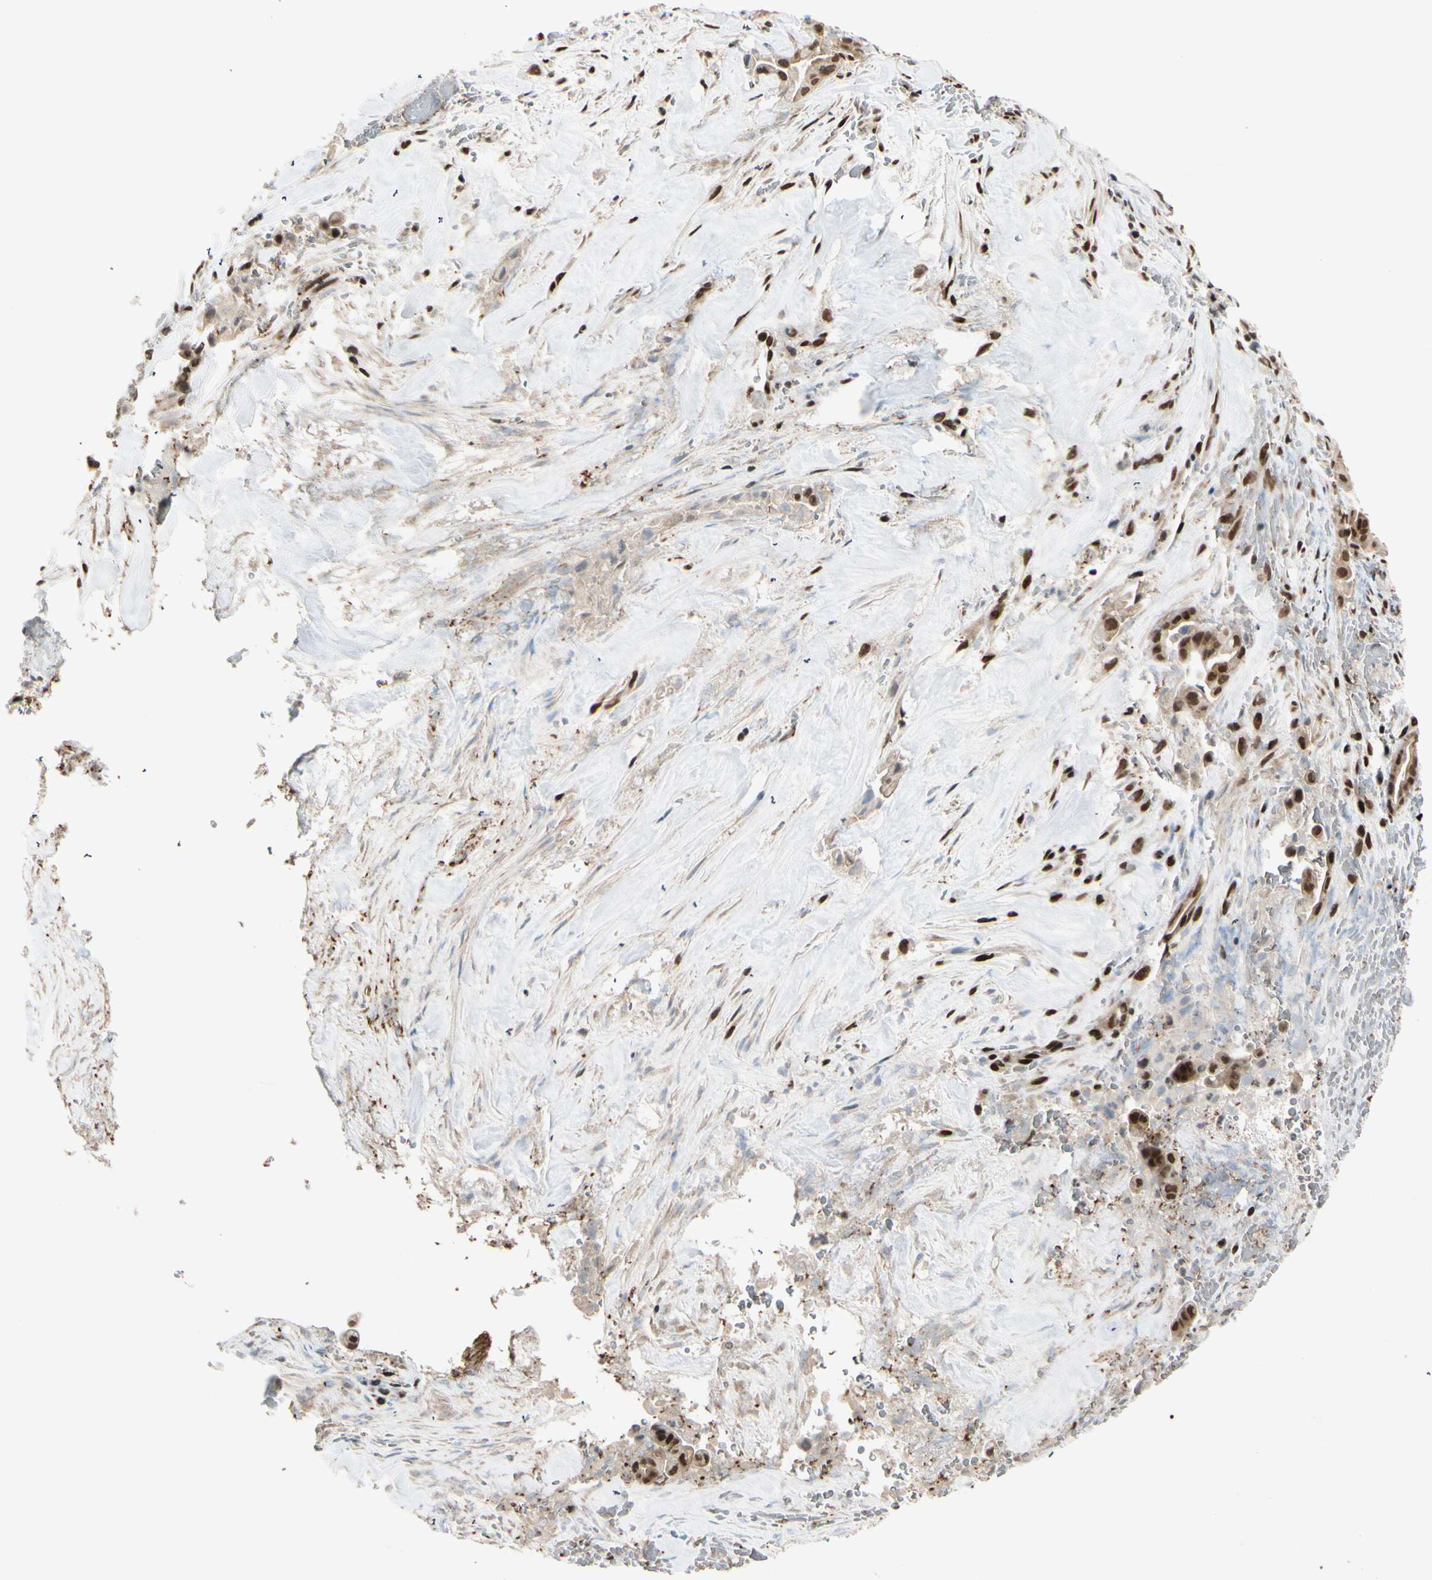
{"staining": {"intensity": "moderate", "quantity": ">75%", "location": "nuclear"}, "tissue": "liver cancer", "cell_type": "Tumor cells", "image_type": "cancer", "snomed": [{"axis": "morphology", "description": "Cholangiocarcinoma"}, {"axis": "topography", "description": "Liver"}], "caption": "Immunohistochemistry (IHC) of liver cholangiocarcinoma reveals medium levels of moderate nuclear expression in approximately >75% of tumor cells. (DAB IHC with brightfield microscopy, high magnification).", "gene": "CHAMP1", "patient": {"sex": "female", "age": 68}}